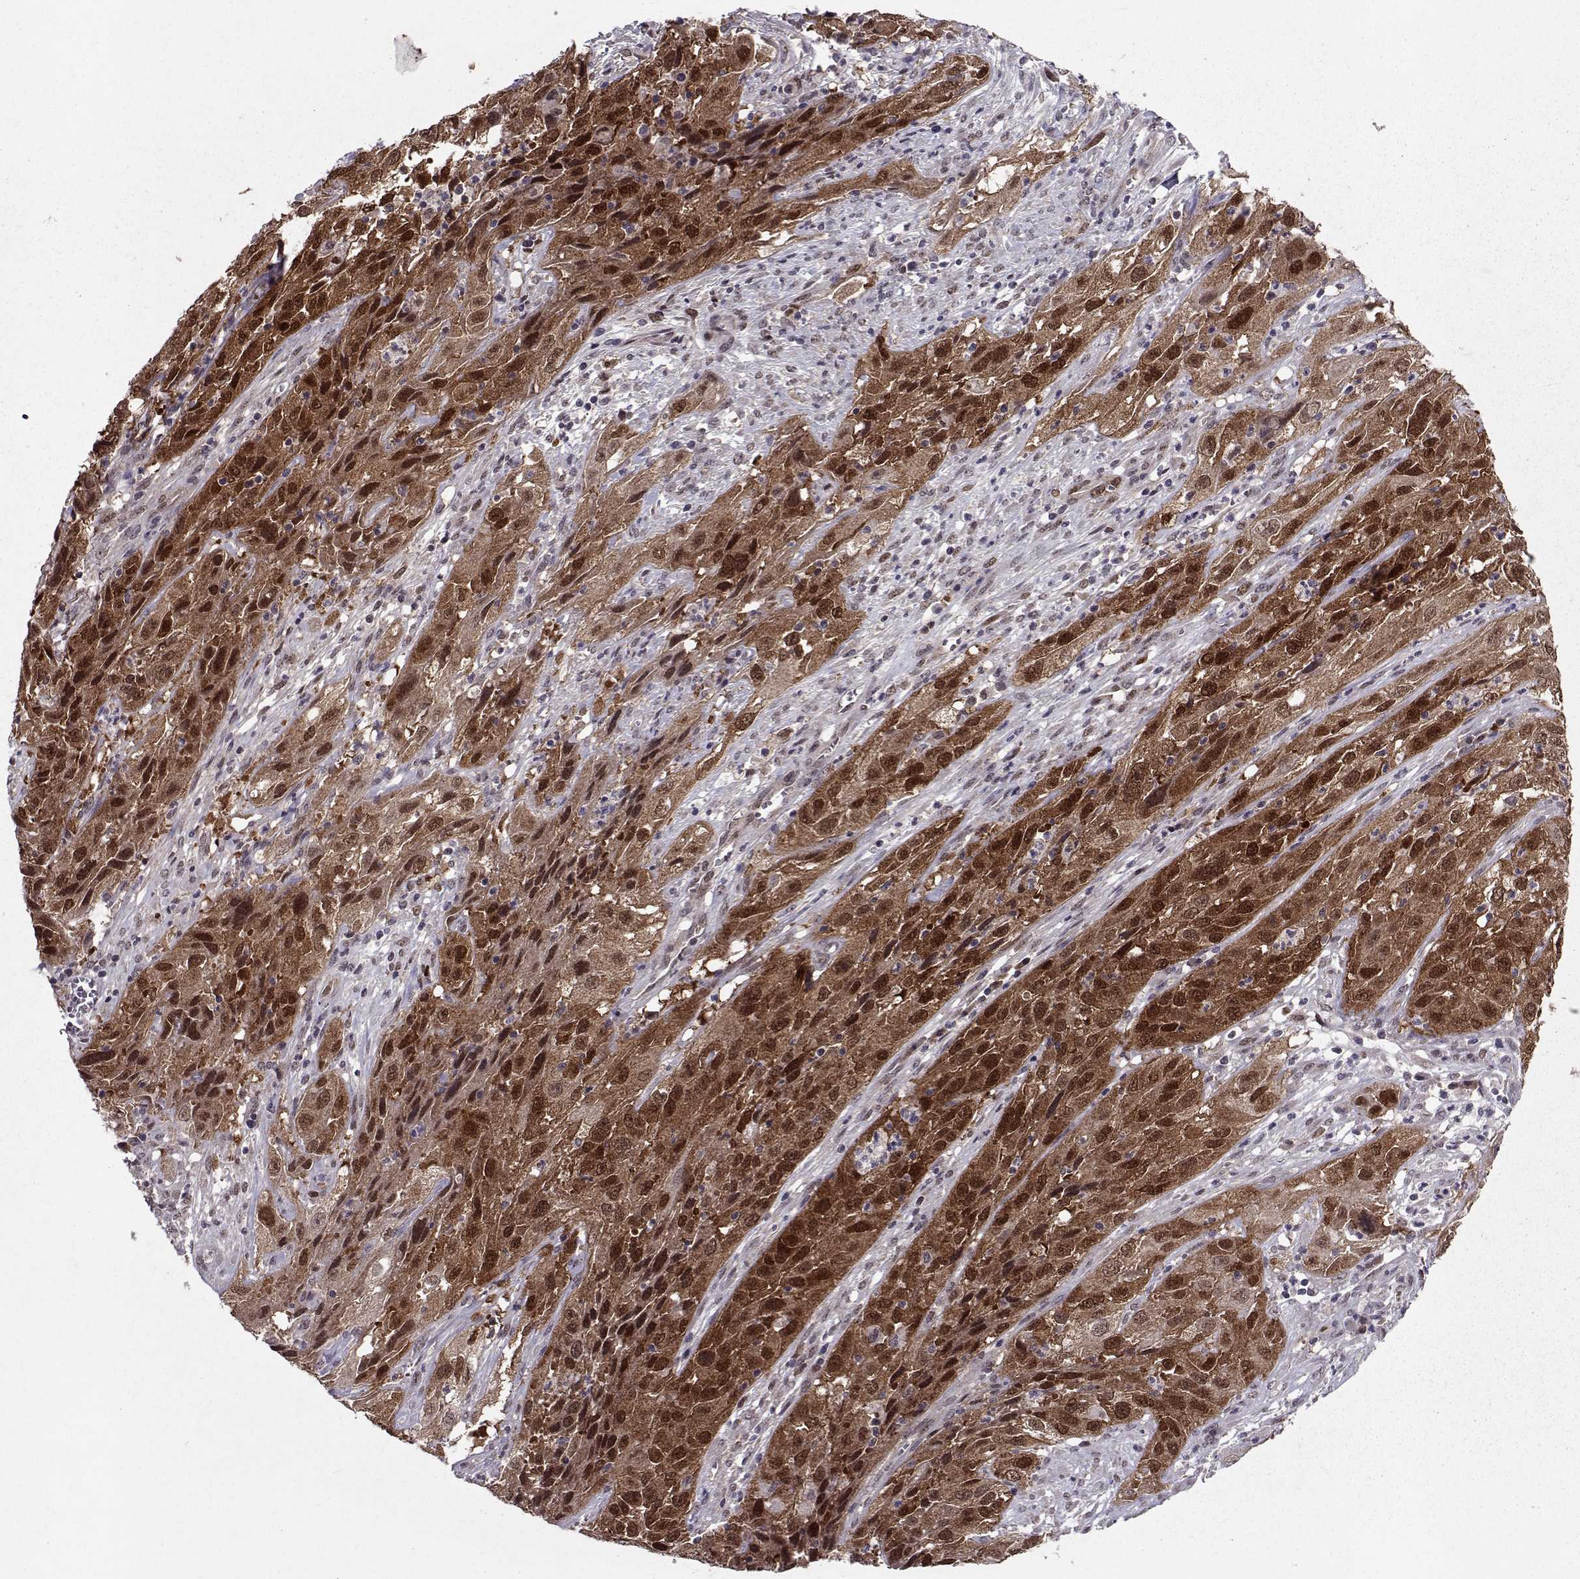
{"staining": {"intensity": "strong", "quantity": "25%-75%", "location": "cytoplasmic/membranous,nuclear"}, "tissue": "cervical cancer", "cell_type": "Tumor cells", "image_type": "cancer", "snomed": [{"axis": "morphology", "description": "Squamous cell carcinoma, NOS"}, {"axis": "topography", "description": "Cervix"}], "caption": "IHC image of human cervical cancer stained for a protein (brown), which demonstrates high levels of strong cytoplasmic/membranous and nuclear positivity in approximately 25%-75% of tumor cells.", "gene": "CDK4", "patient": {"sex": "female", "age": 32}}